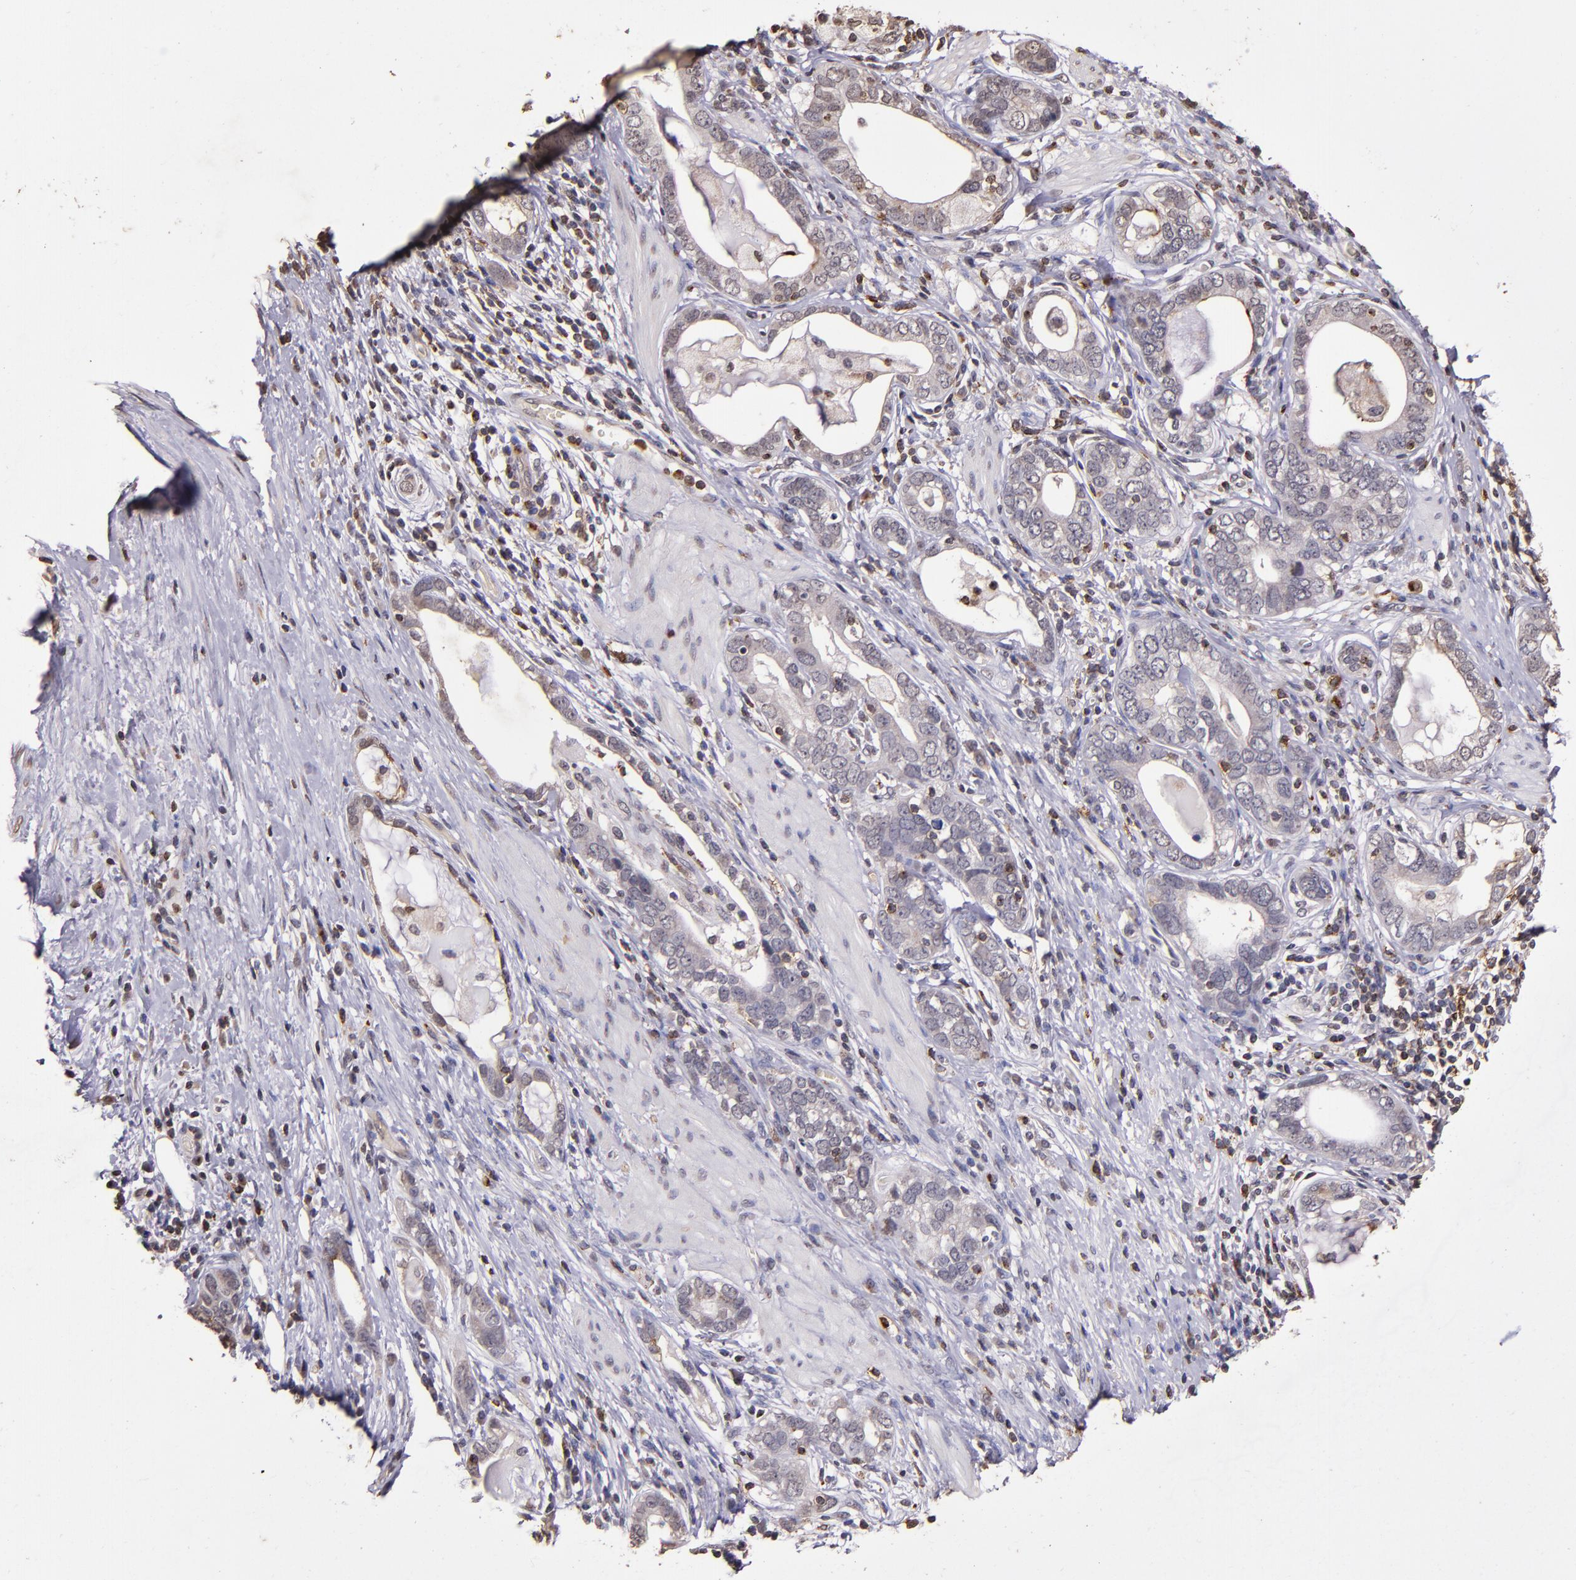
{"staining": {"intensity": "weak", "quantity": "<25%", "location": "cytoplasmic/membranous"}, "tissue": "stomach cancer", "cell_type": "Tumor cells", "image_type": "cancer", "snomed": [{"axis": "morphology", "description": "Adenocarcinoma, NOS"}, {"axis": "topography", "description": "Stomach, lower"}], "caption": "DAB immunohistochemical staining of stomach cancer reveals no significant positivity in tumor cells.", "gene": "SLC2A3", "patient": {"sex": "female", "age": 93}}